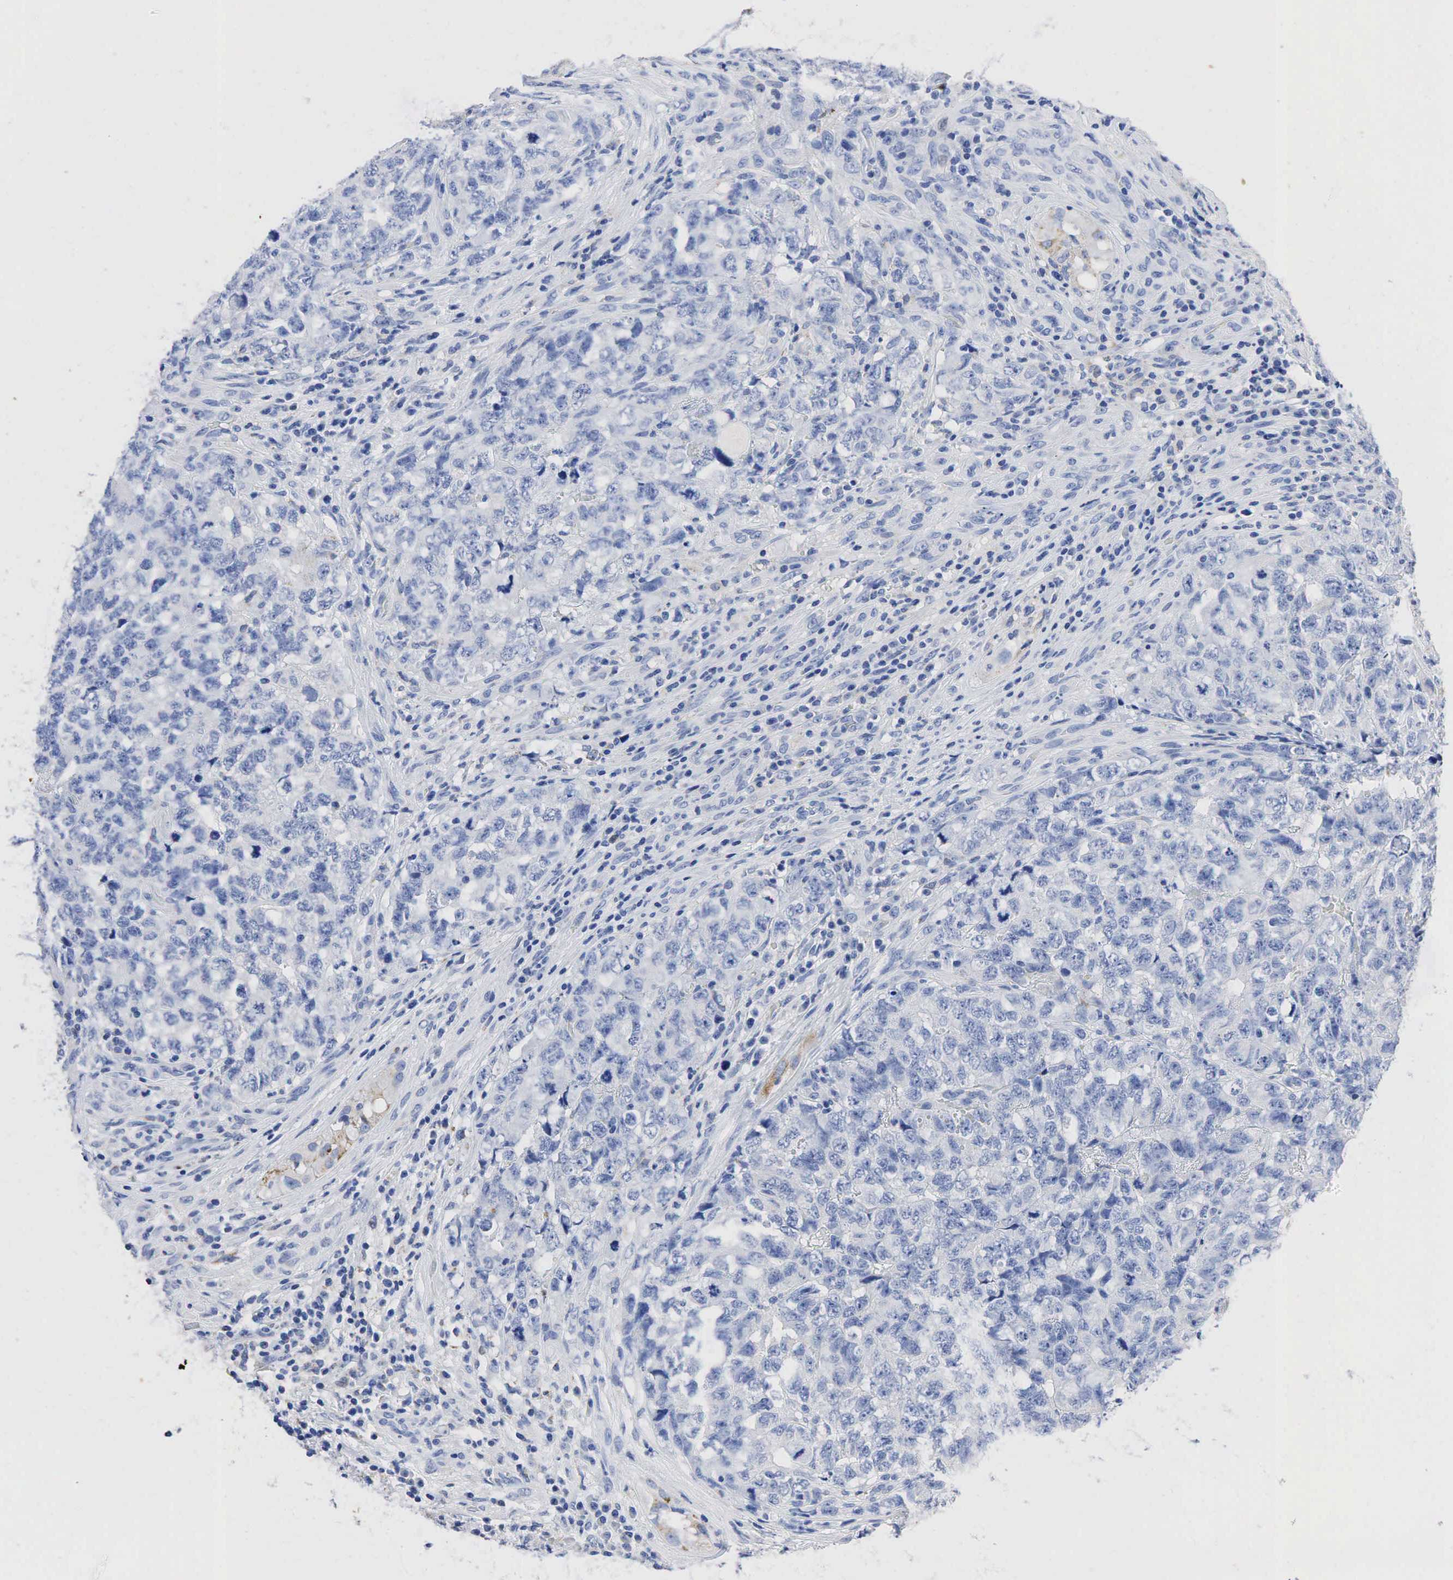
{"staining": {"intensity": "weak", "quantity": "<25%", "location": "cytoplasmic/membranous"}, "tissue": "testis cancer", "cell_type": "Tumor cells", "image_type": "cancer", "snomed": [{"axis": "morphology", "description": "Carcinoma, Embryonal, NOS"}, {"axis": "topography", "description": "Testis"}], "caption": "This histopathology image is of testis embryonal carcinoma stained with immunohistochemistry (IHC) to label a protein in brown with the nuclei are counter-stained blue. There is no positivity in tumor cells.", "gene": "SYP", "patient": {"sex": "male", "age": 31}}